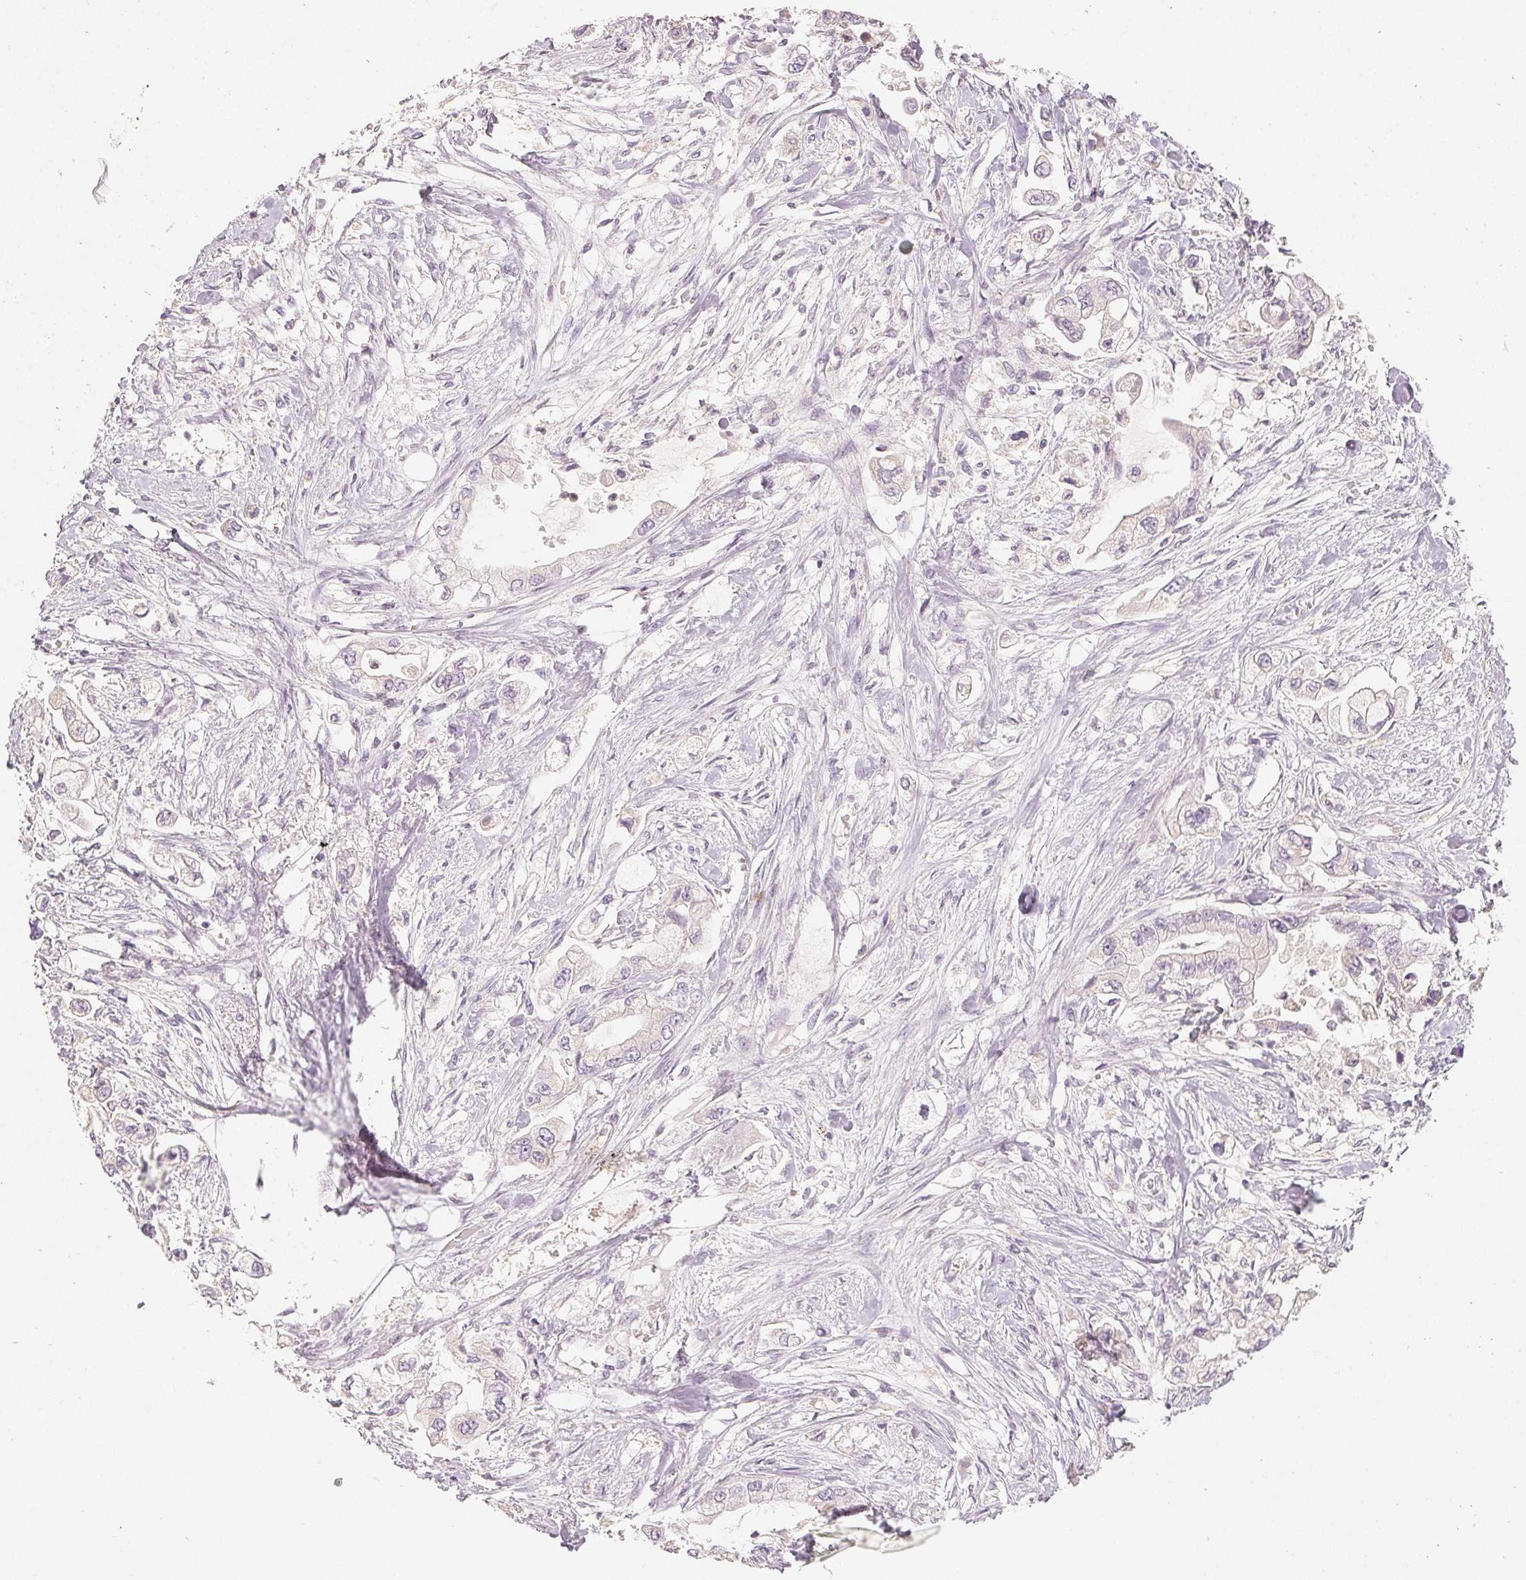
{"staining": {"intensity": "negative", "quantity": "none", "location": "none"}, "tissue": "stomach cancer", "cell_type": "Tumor cells", "image_type": "cancer", "snomed": [{"axis": "morphology", "description": "Adenocarcinoma, NOS"}, {"axis": "topography", "description": "Stomach"}], "caption": "Immunohistochemistry photomicrograph of neoplastic tissue: stomach cancer (adenocarcinoma) stained with DAB demonstrates no significant protein expression in tumor cells.", "gene": "LVRN", "patient": {"sex": "male", "age": 62}}